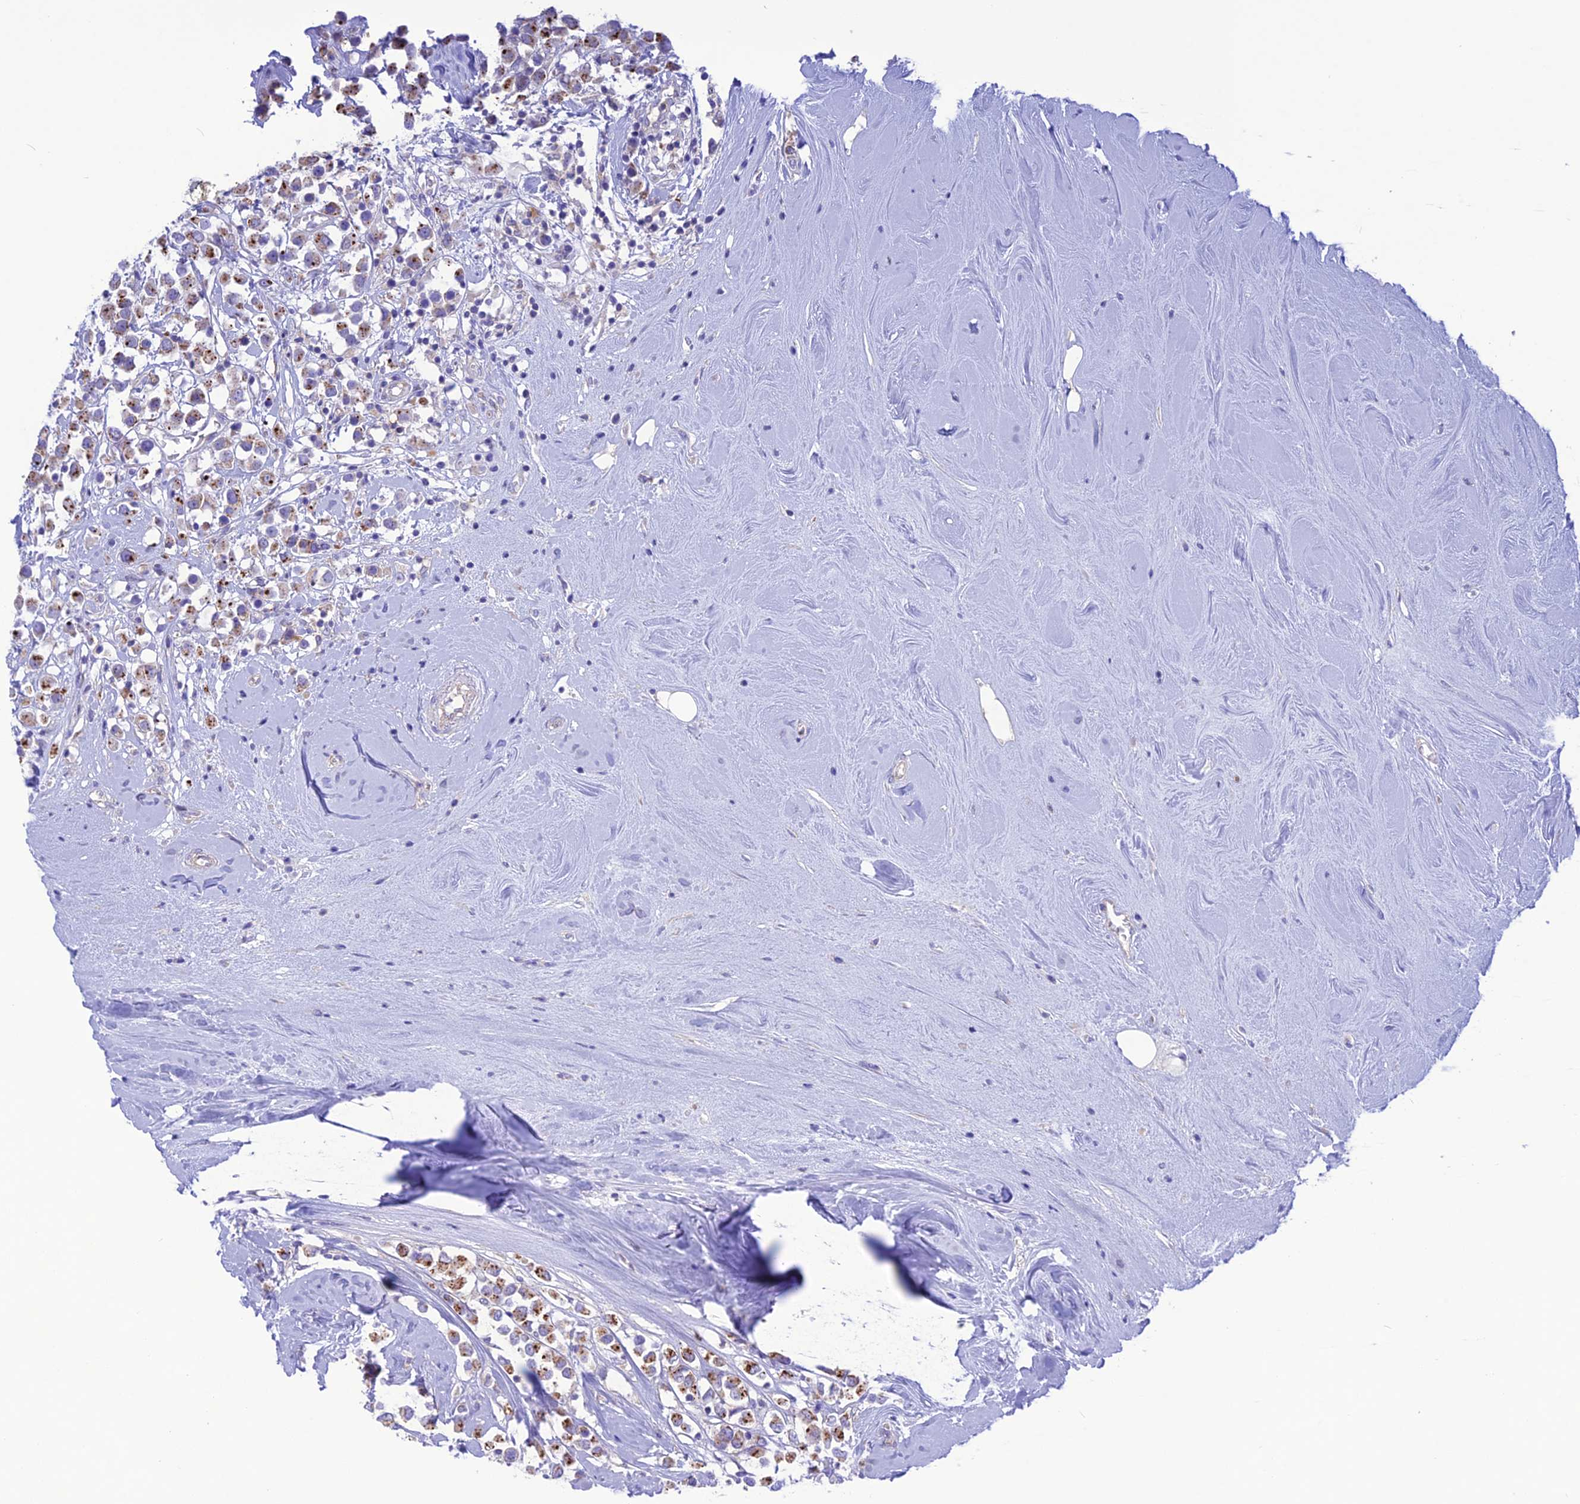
{"staining": {"intensity": "moderate", "quantity": ">75%", "location": "cytoplasmic/membranous"}, "tissue": "breast cancer", "cell_type": "Tumor cells", "image_type": "cancer", "snomed": [{"axis": "morphology", "description": "Duct carcinoma"}, {"axis": "topography", "description": "Breast"}], "caption": "Invasive ductal carcinoma (breast) tissue demonstrates moderate cytoplasmic/membranous staining in about >75% of tumor cells, visualized by immunohistochemistry.", "gene": "CHSY3", "patient": {"sex": "female", "age": 61}}